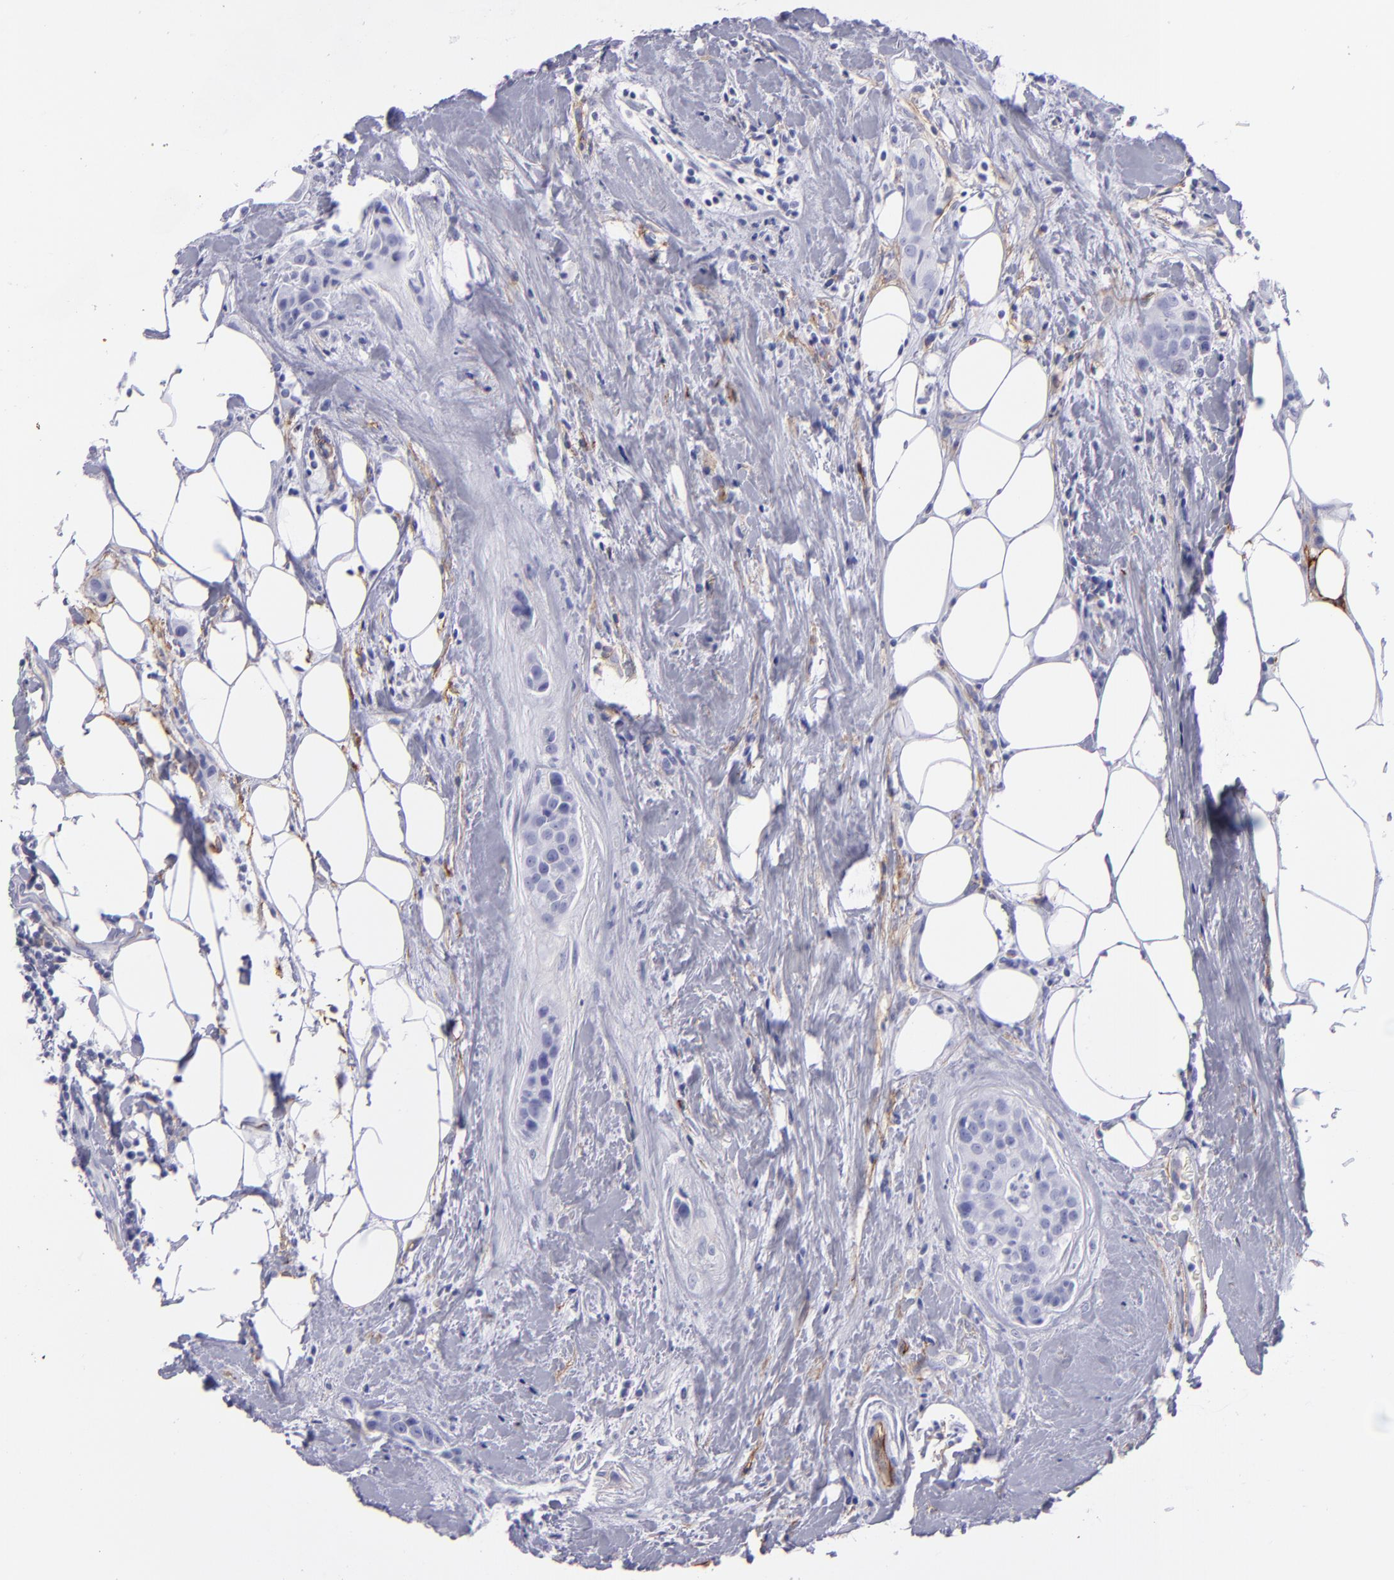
{"staining": {"intensity": "negative", "quantity": "none", "location": "none"}, "tissue": "breast cancer", "cell_type": "Tumor cells", "image_type": "cancer", "snomed": [{"axis": "morphology", "description": "Duct carcinoma"}, {"axis": "topography", "description": "Breast"}], "caption": "This is a photomicrograph of IHC staining of intraductal carcinoma (breast), which shows no staining in tumor cells.", "gene": "ACE", "patient": {"sex": "female", "age": 45}}